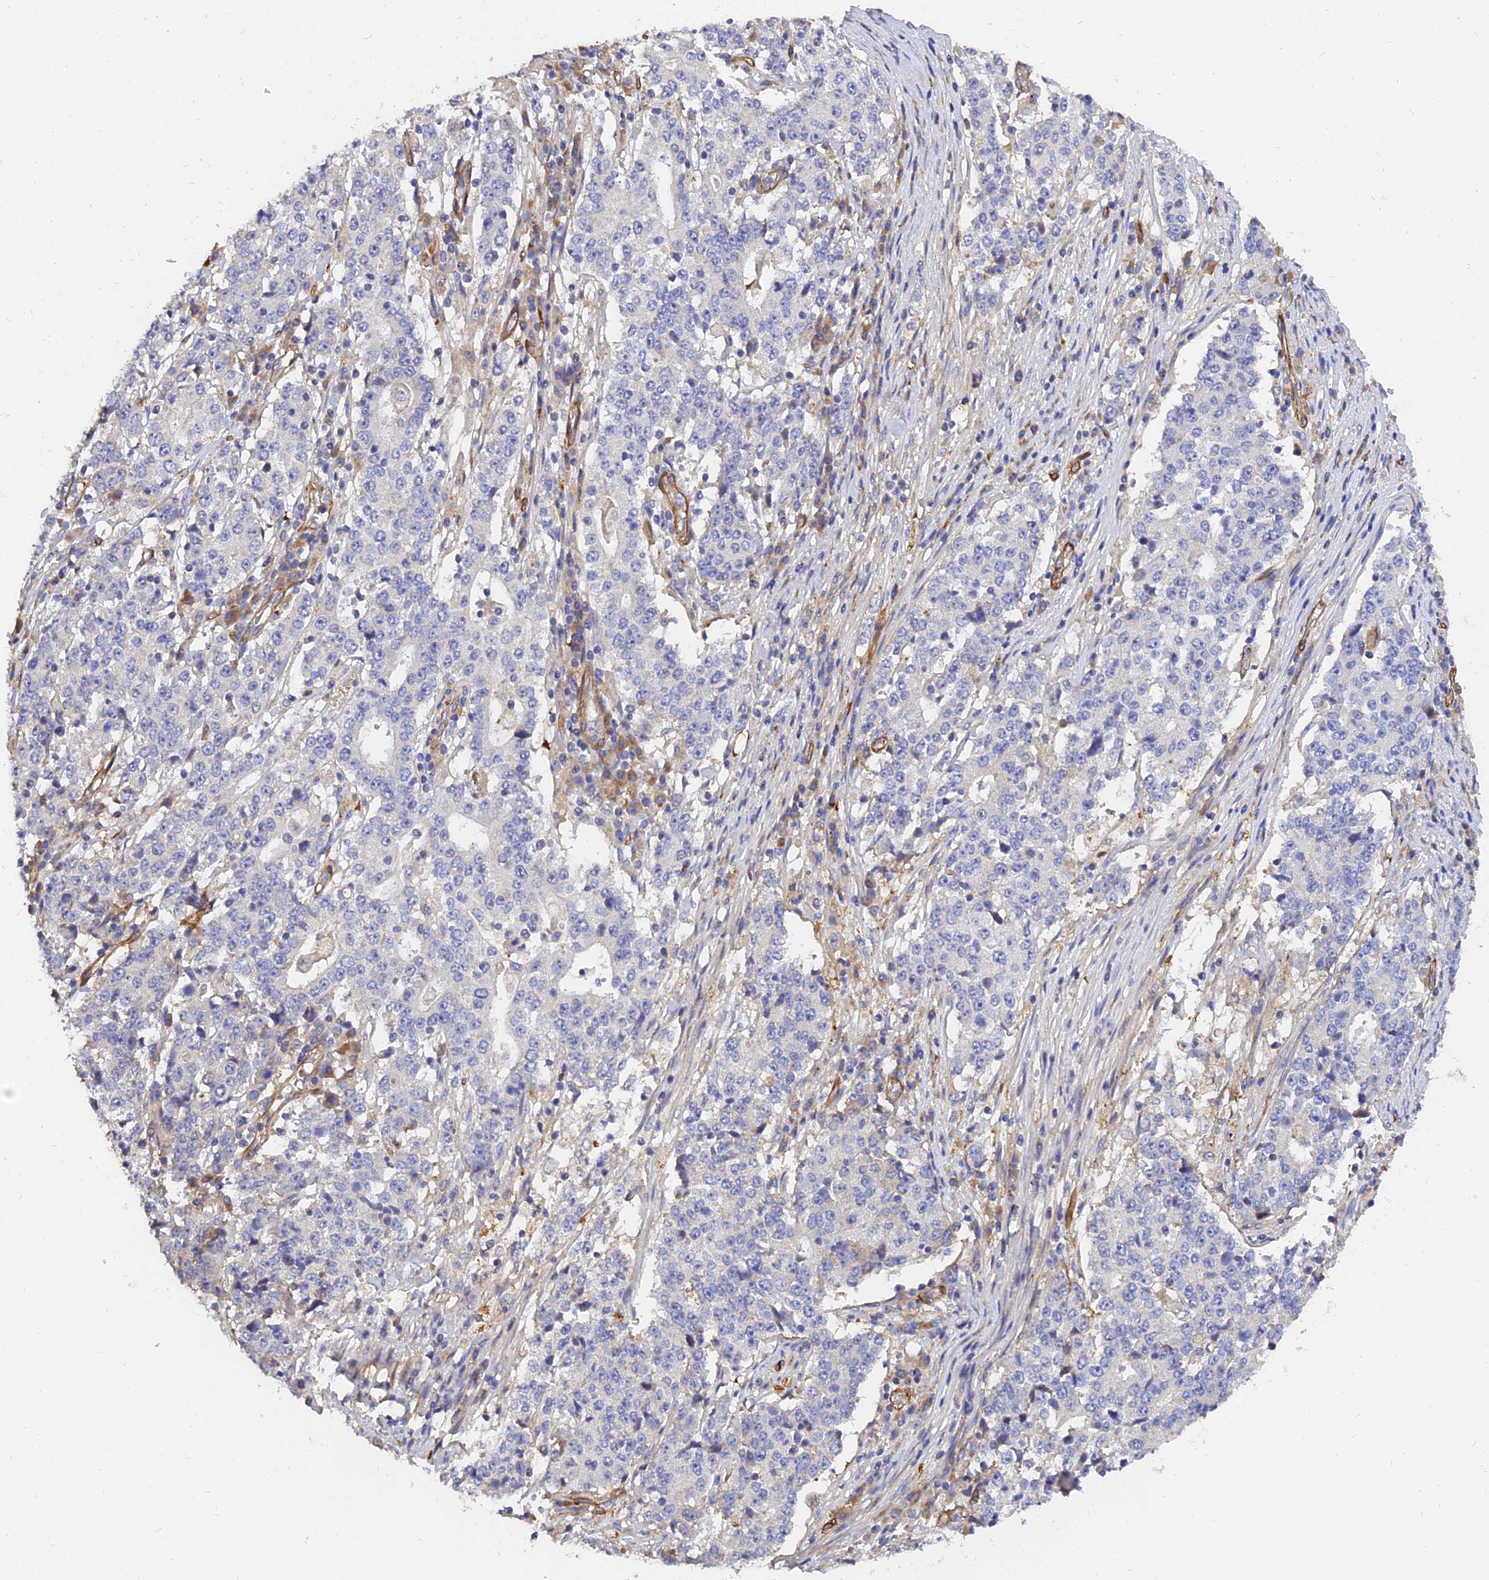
{"staining": {"intensity": "negative", "quantity": "none", "location": "none"}, "tissue": "stomach cancer", "cell_type": "Tumor cells", "image_type": "cancer", "snomed": [{"axis": "morphology", "description": "Adenocarcinoma, NOS"}, {"axis": "topography", "description": "Stomach"}], "caption": "Protein analysis of stomach adenocarcinoma exhibits no significant expression in tumor cells.", "gene": "MRPL35", "patient": {"sex": "male", "age": 59}}